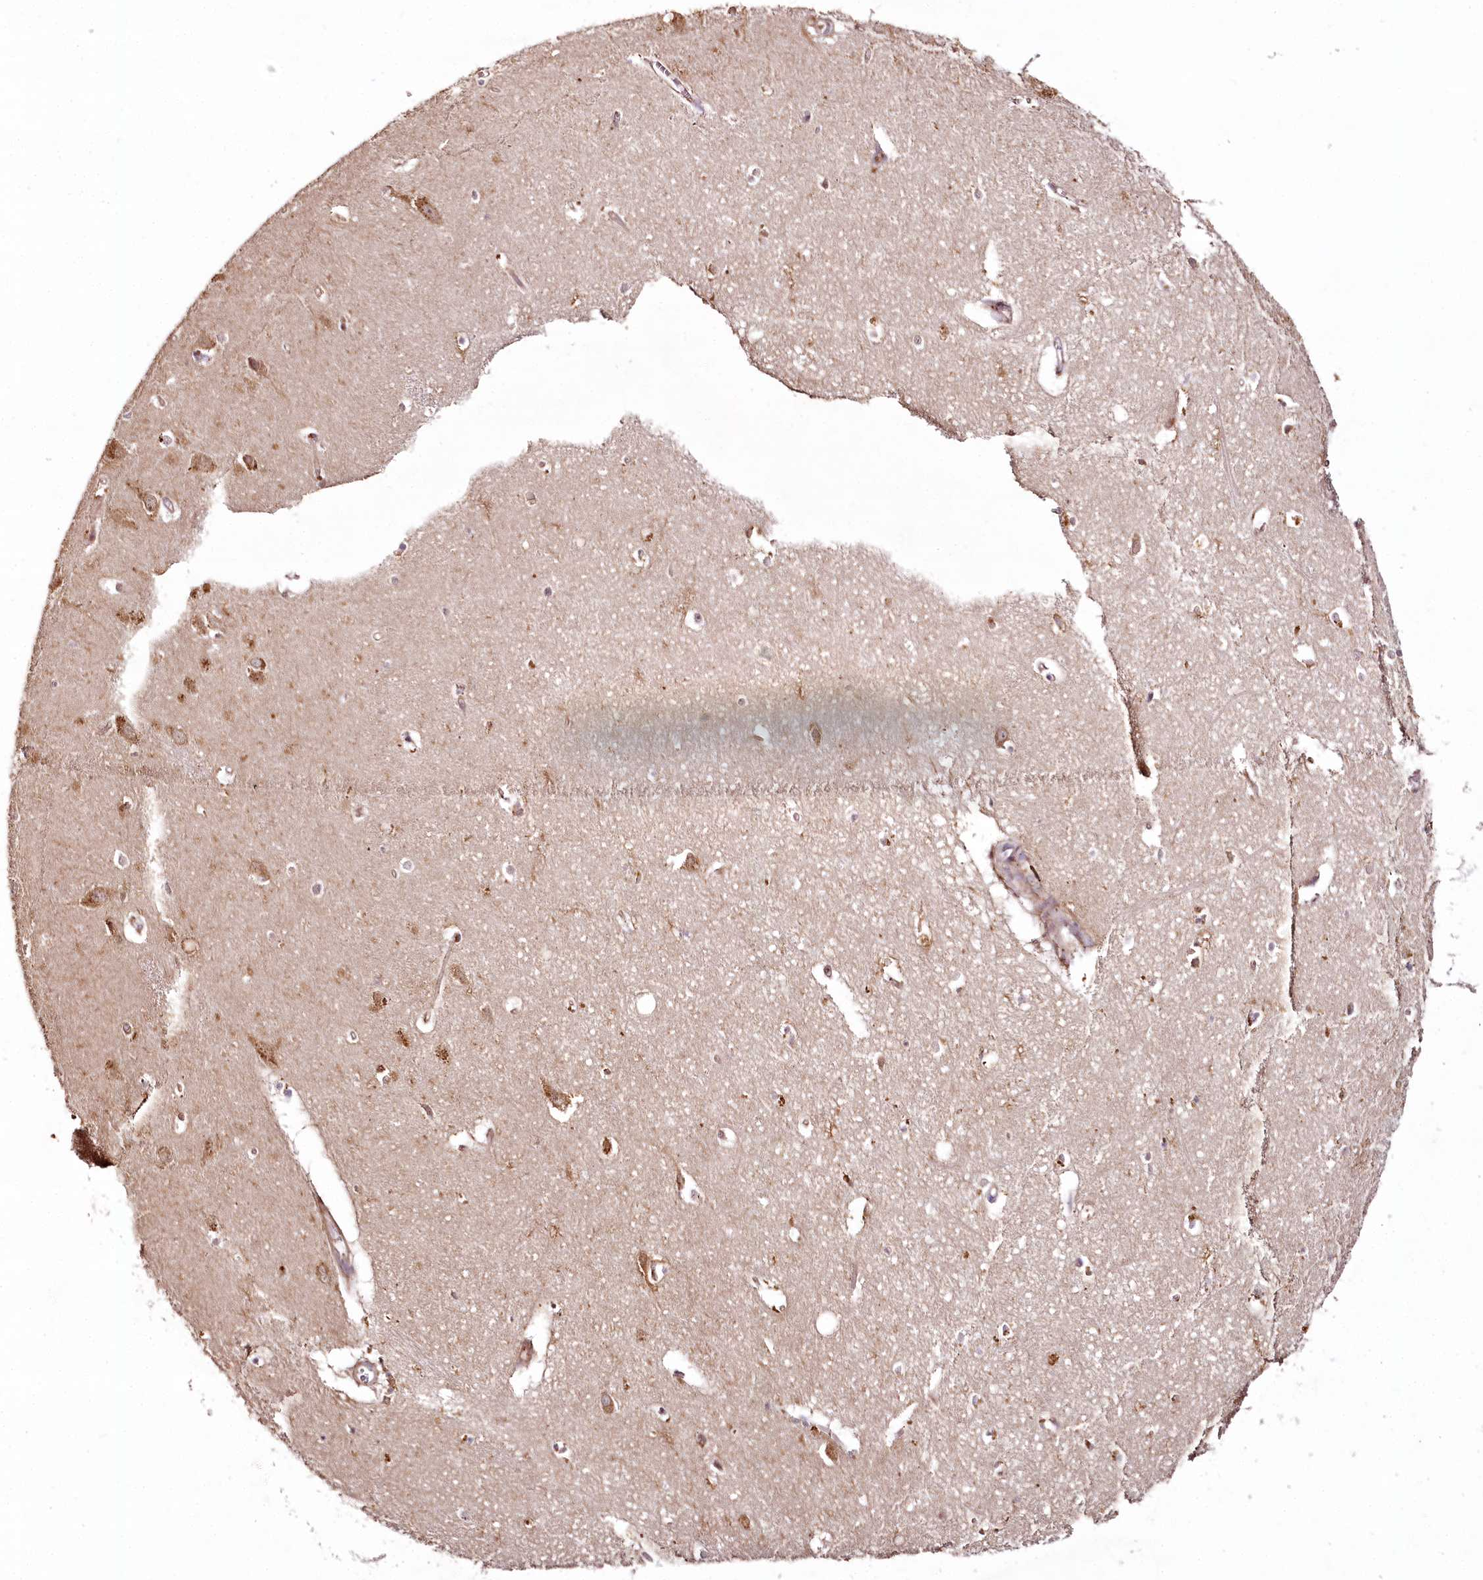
{"staining": {"intensity": "moderate", "quantity": "<25%", "location": "cytoplasmic/membranous"}, "tissue": "hippocampus", "cell_type": "Glial cells", "image_type": "normal", "snomed": [{"axis": "morphology", "description": "Normal tissue, NOS"}, {"axis": "topography", "description": "Hippocampus"}], "caption": "Immunohistochemical staining of benign hippocampus exhibits <25% levels of moderate cytoplasmic/membranous protein expression in approximately <25% of glial cells. (DAB (3,3'-diaminobenzidine) IHC, brown staining for protein, blue staining for nuclei).", "gene": "COPG1", "patient": {"sex": "female", "age": 64}}